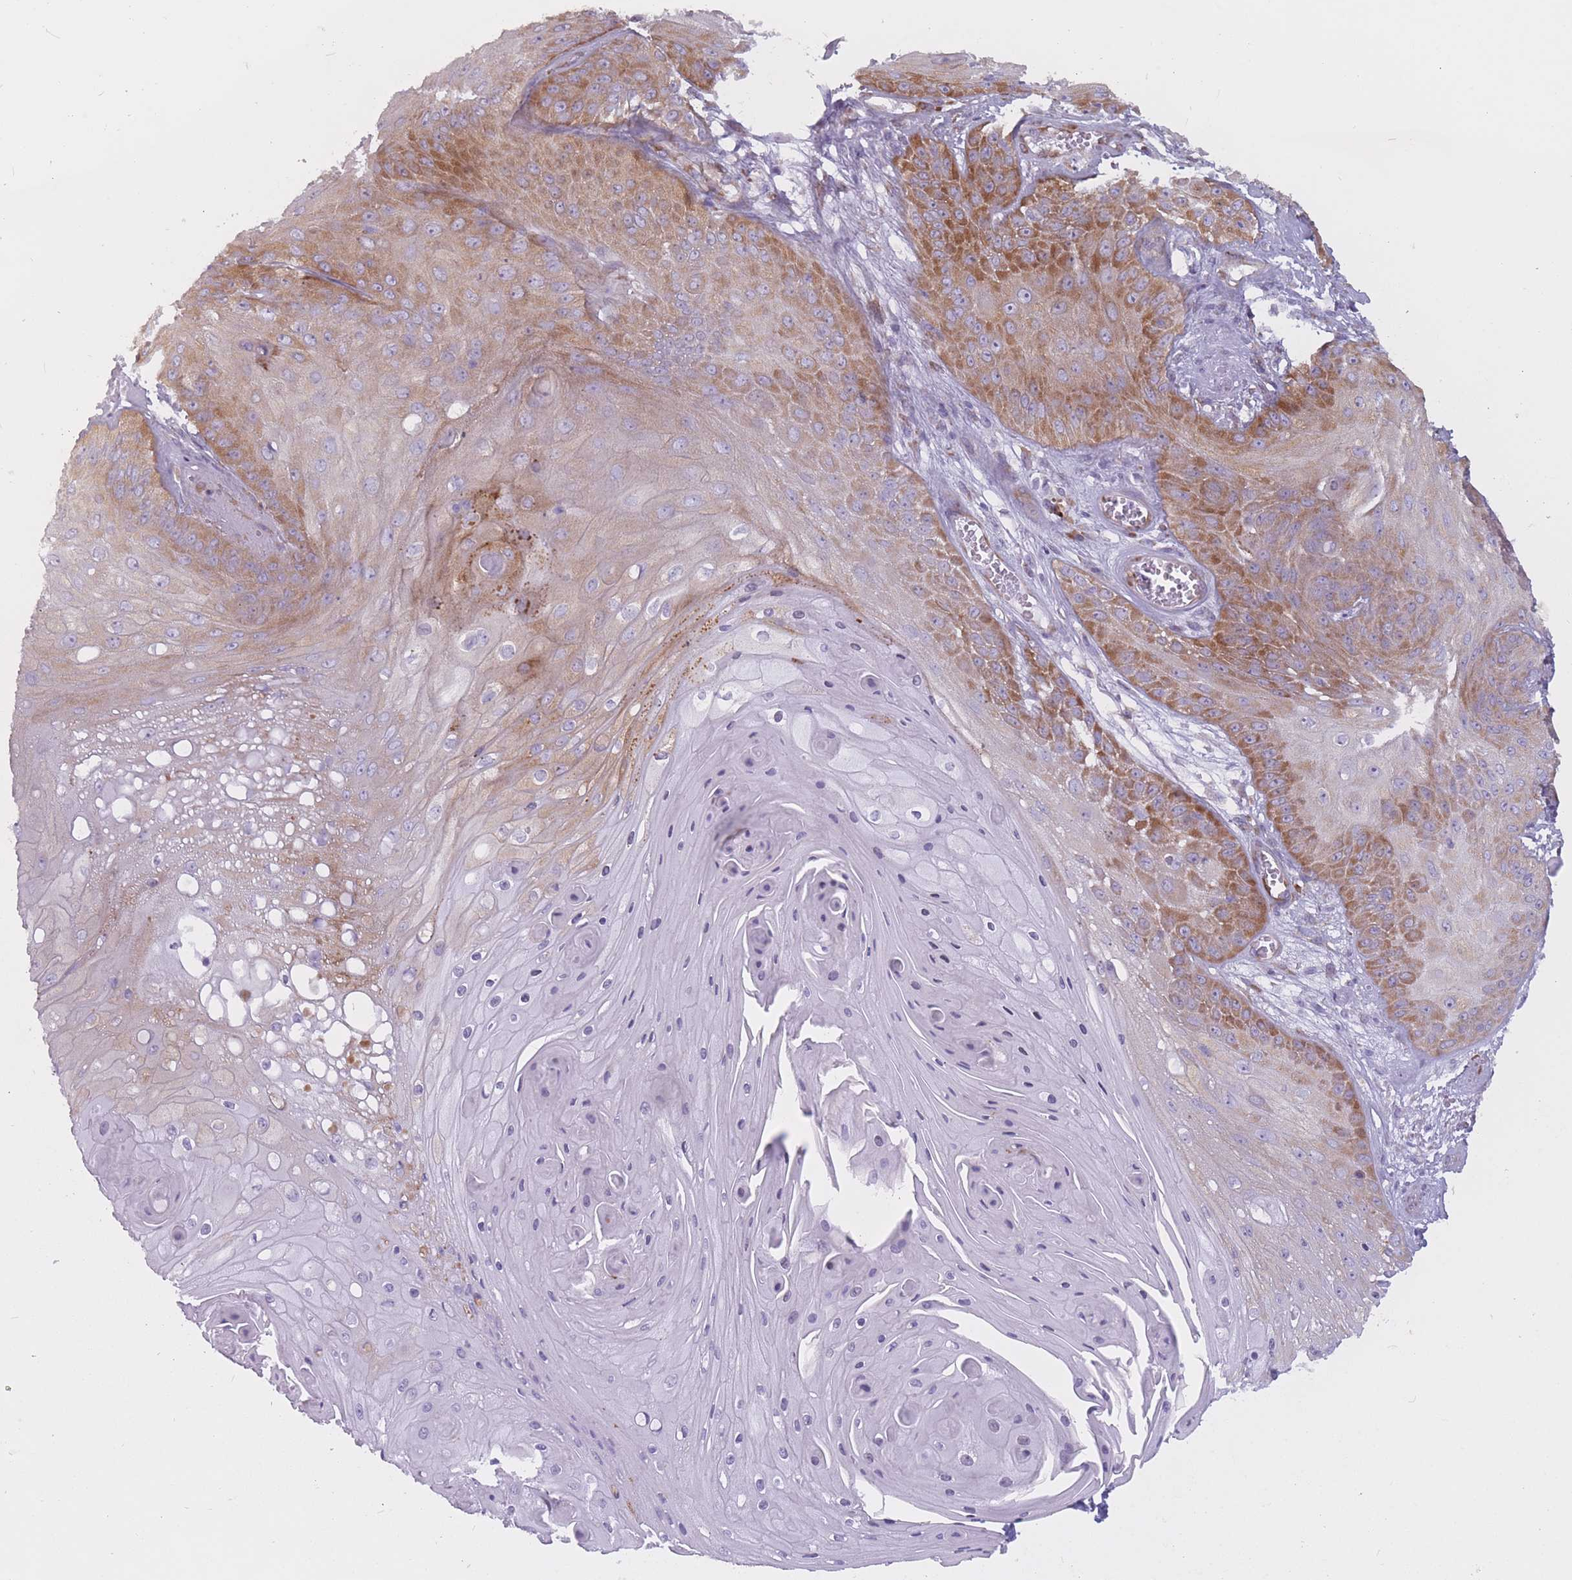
{"staining": {"intensity": "moderate", "quantity": "25%-75%", "location": "cytoplasmic/membranous"}, "tissue": "skin cancer", "cell_type": "Tumor cells", "image_type": "cancer", "snomed": [{"axis": "morphology", "description": "Squamous cell carcinoma, NOS"}, {"axis": "topography", "description": "Skin"}], "caption": "This micrograph exhibits immunohistochemistry (IHC) staining of squamous cell carcinoma (skin), with medium moderate cytoplasmic/membranous expression in about 25%-75% of tumor cells.", "gene": "RPL18", "patient": {"sex": "male", "age": 70}}